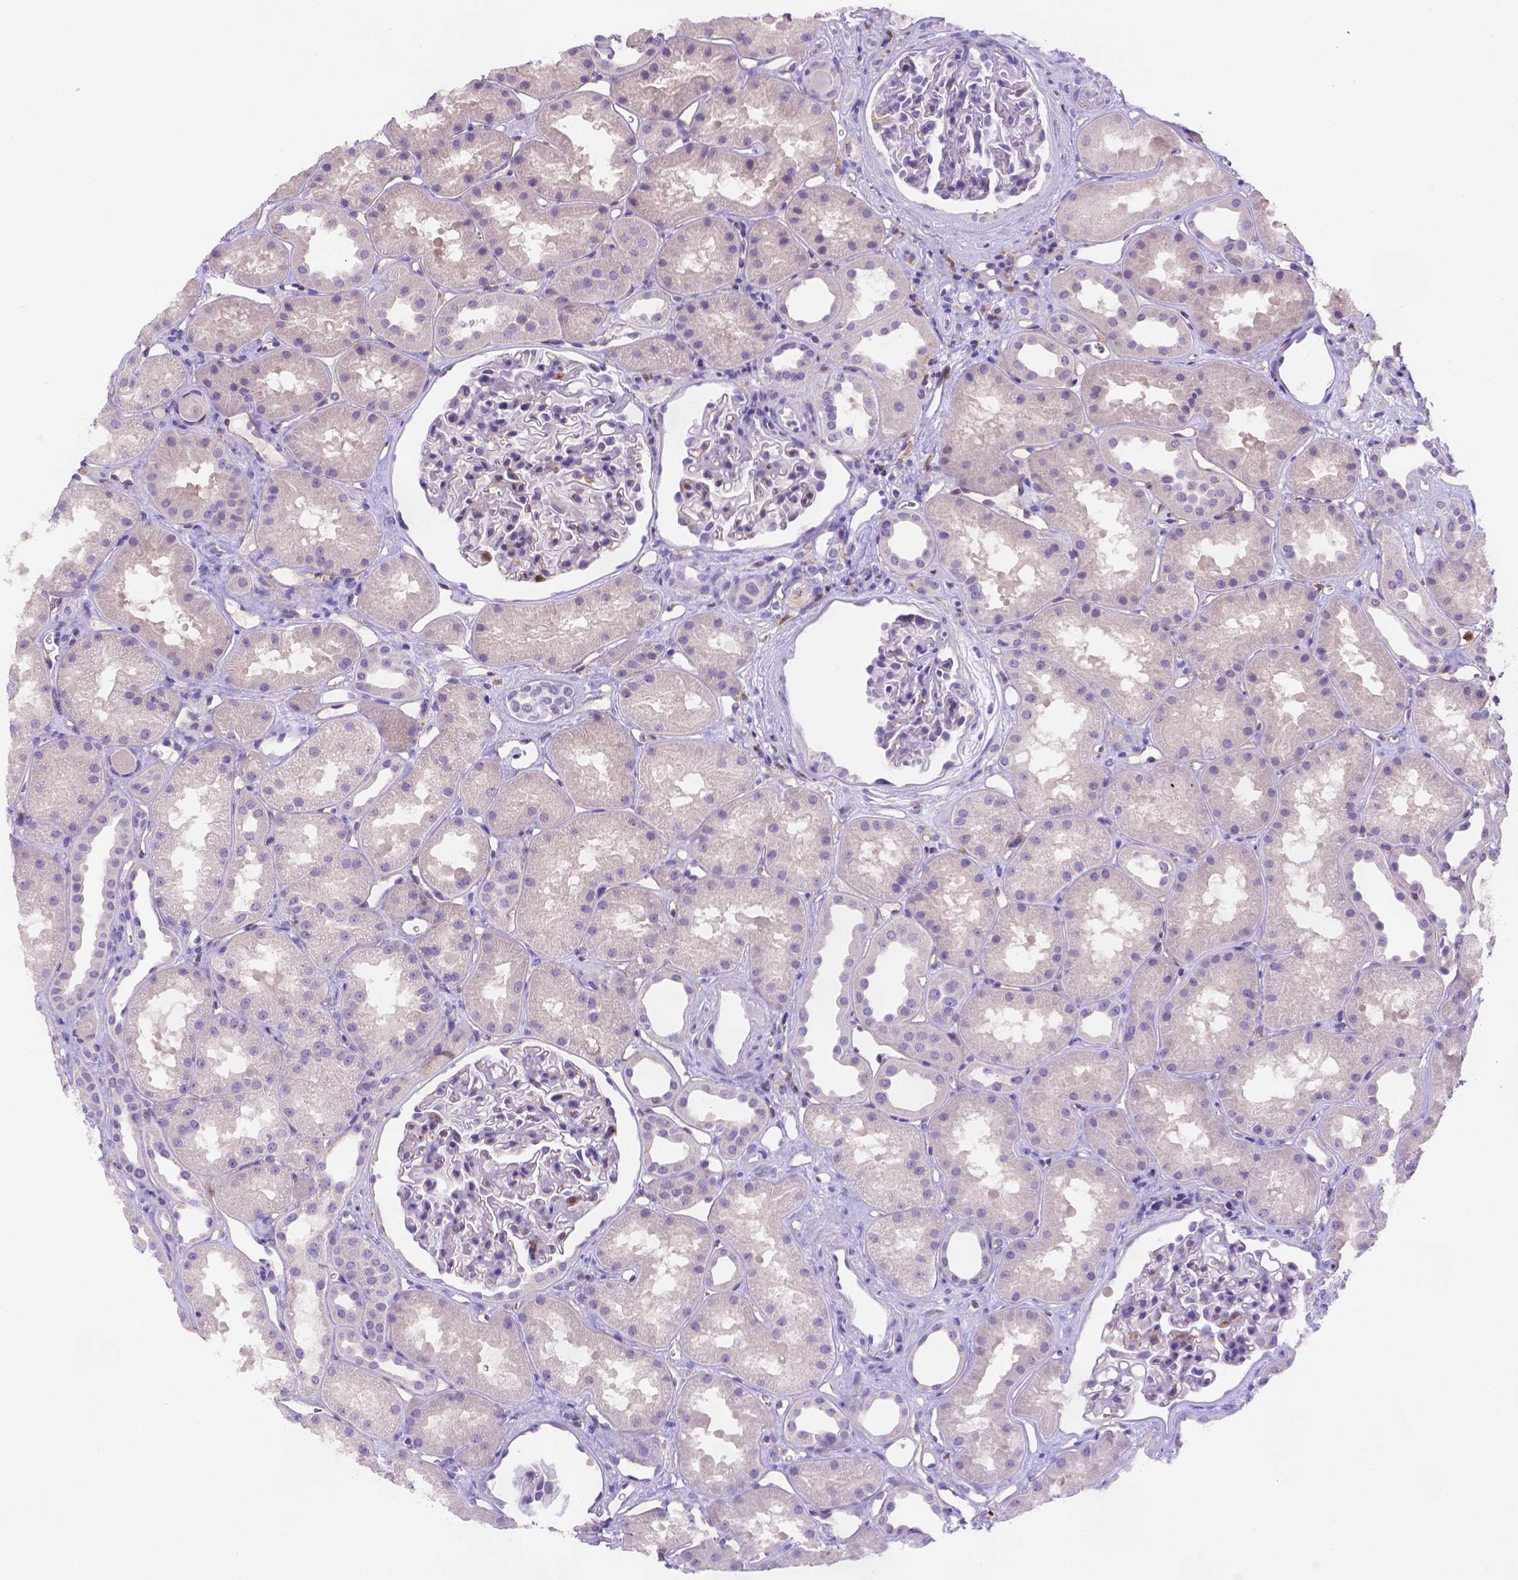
{"staining": {"intensity": "moderate", "quantity": "<25%", "location": "cytoplasmic/membranous"}, "tissue": "kidney", "cell_type": "Cells in glomeruli", "image_type": "normal", "snomed": [{"axis": "morphology", "description": "Normal tissue, NOS"}, {"axis": "topography", "description": "Kidney"}], "caption": "About <25% of cells in glomeruli in unremarkable kidney reveal moderate cytoplasmic/membranous protein staining as visualized by brown immunohistochemical staining.", "gene": "FGD2", "patient": {"sex": "male", "age": 61}}